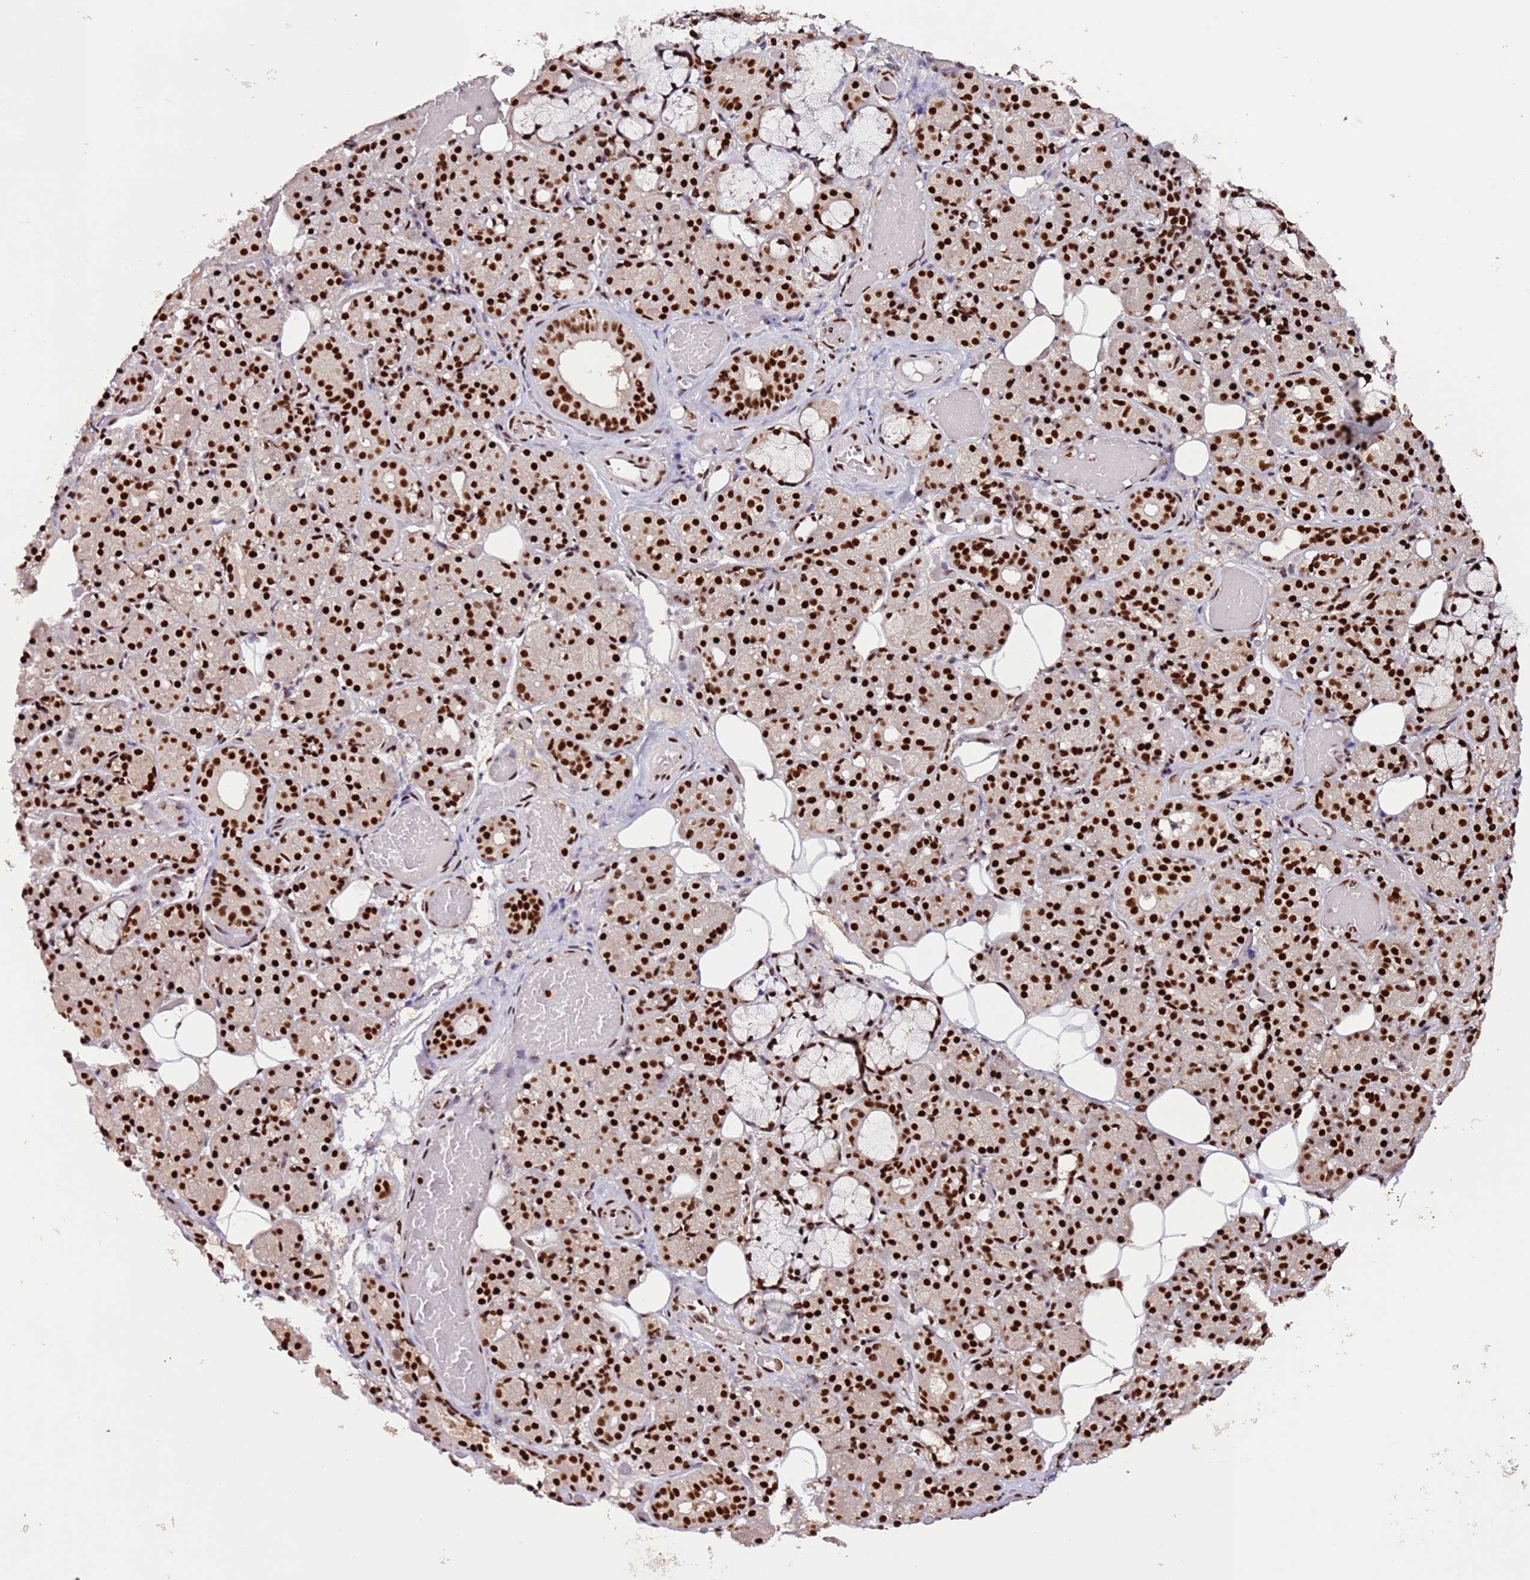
{"staining": {"intensity": "strong", "quantity": ">75%", "location": "nuclear"}, "tissue": "salivary gland", "cell_type": "Glandular cells", "image_type": "normal", "snomed": [{"axis": "morphology", "description": "Normal tissue, NOS"}, {"axis": "topography", "description": "Salivary gland"}], "caption": "An immunohistochemistry (IHC) image of normal tissue is shown. Protein staining in brown labels strong nuclear positivity in salivary gland within glandular cells.", "gene": "C6orf226", "patient": {"sex": "male", "age": 63}}